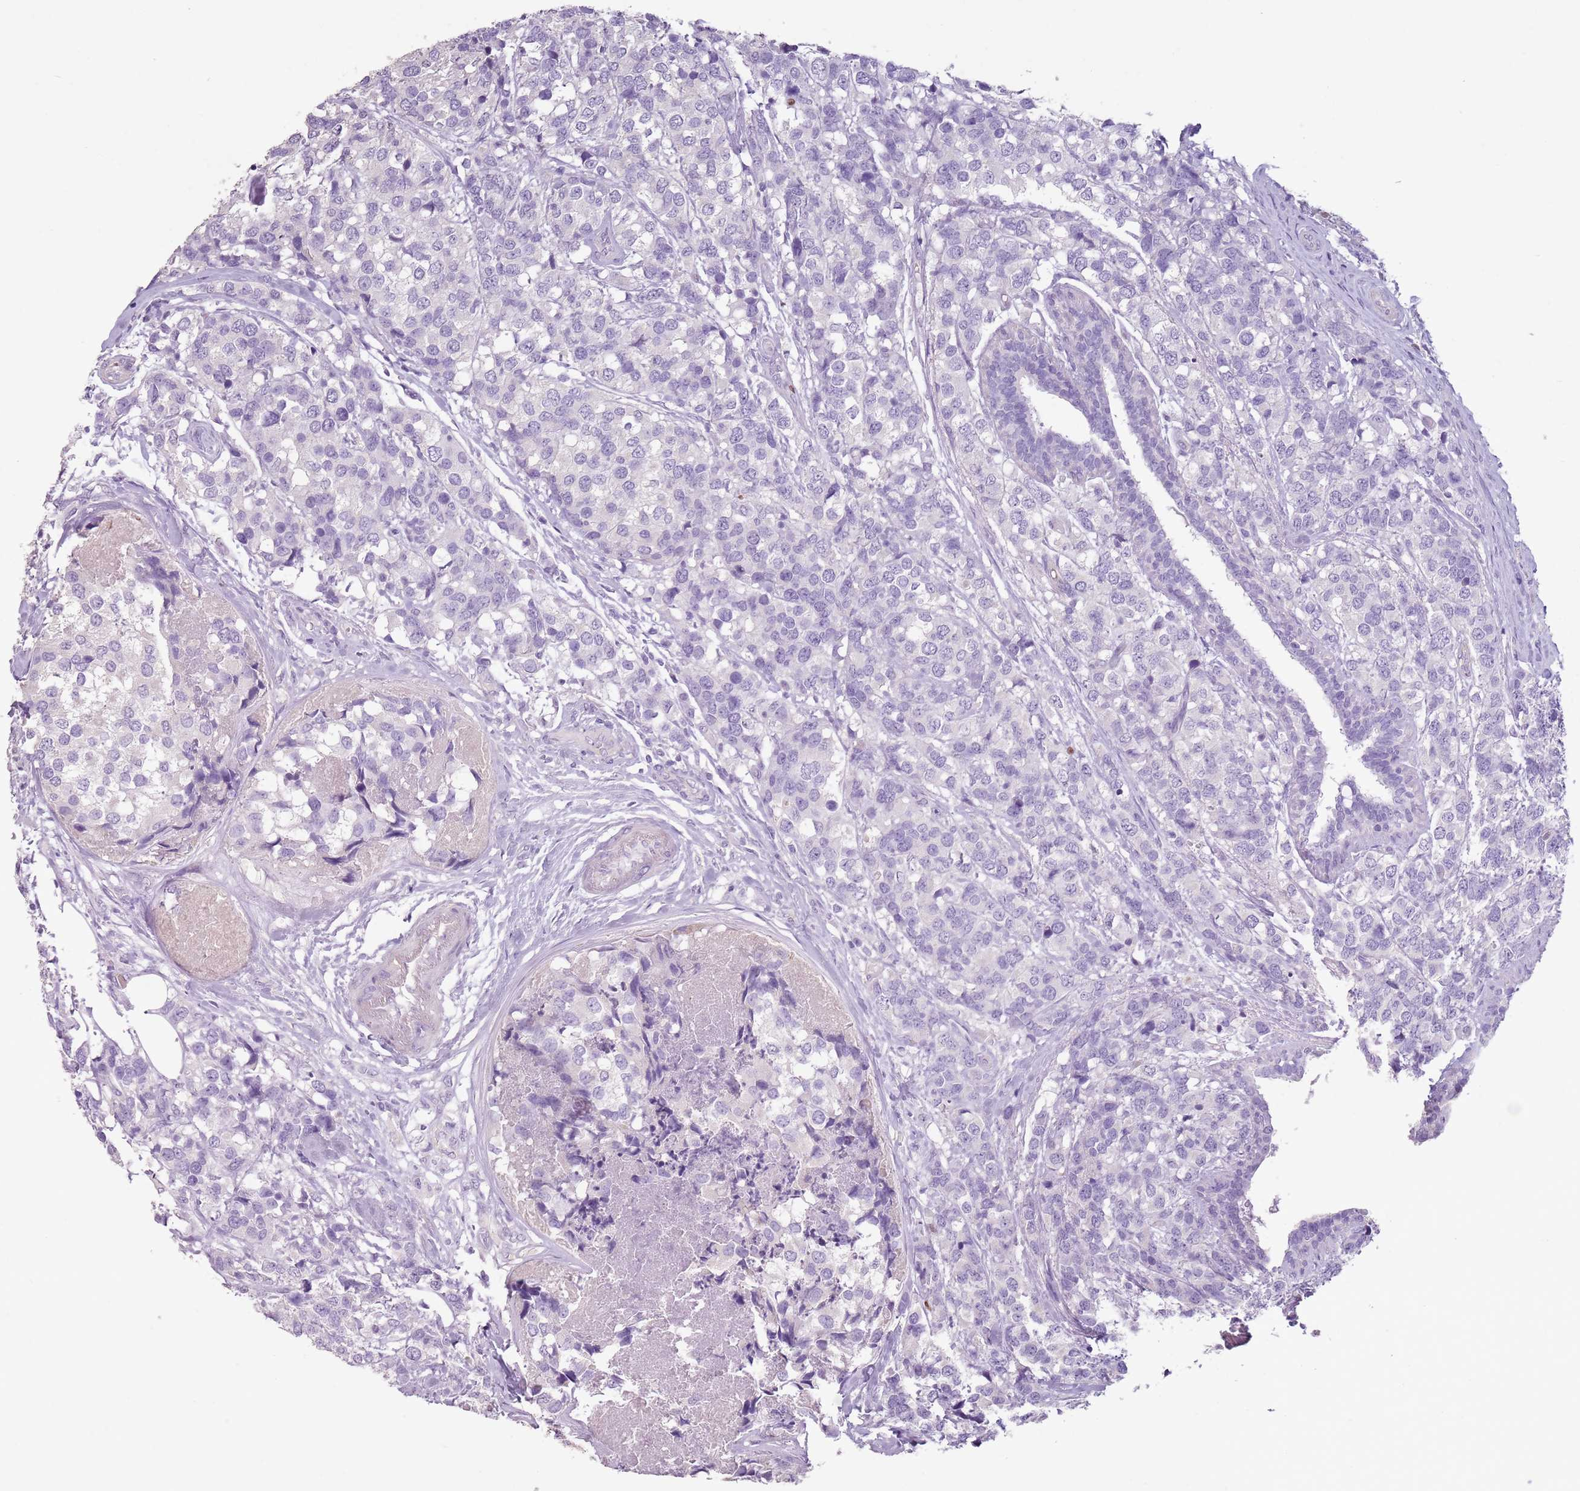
{"staining": {"intensity": "negative", "quantity": "none", "location": "none"}, "tissue": "breast cancer", "cell_type": "Tumor cells", "image_type": "cancer", "snomed": [{"axis": "morphology", "description": "Lobular carcinoma"}, {"axis": "topography", "description": "Breast"}], "caption": "Micrograph shows no significant protein expression in tumor cells of breast cancer (lobular carcinoma).", "gene": "CELF6", "patient": {"sex": "female", "age": 59}}